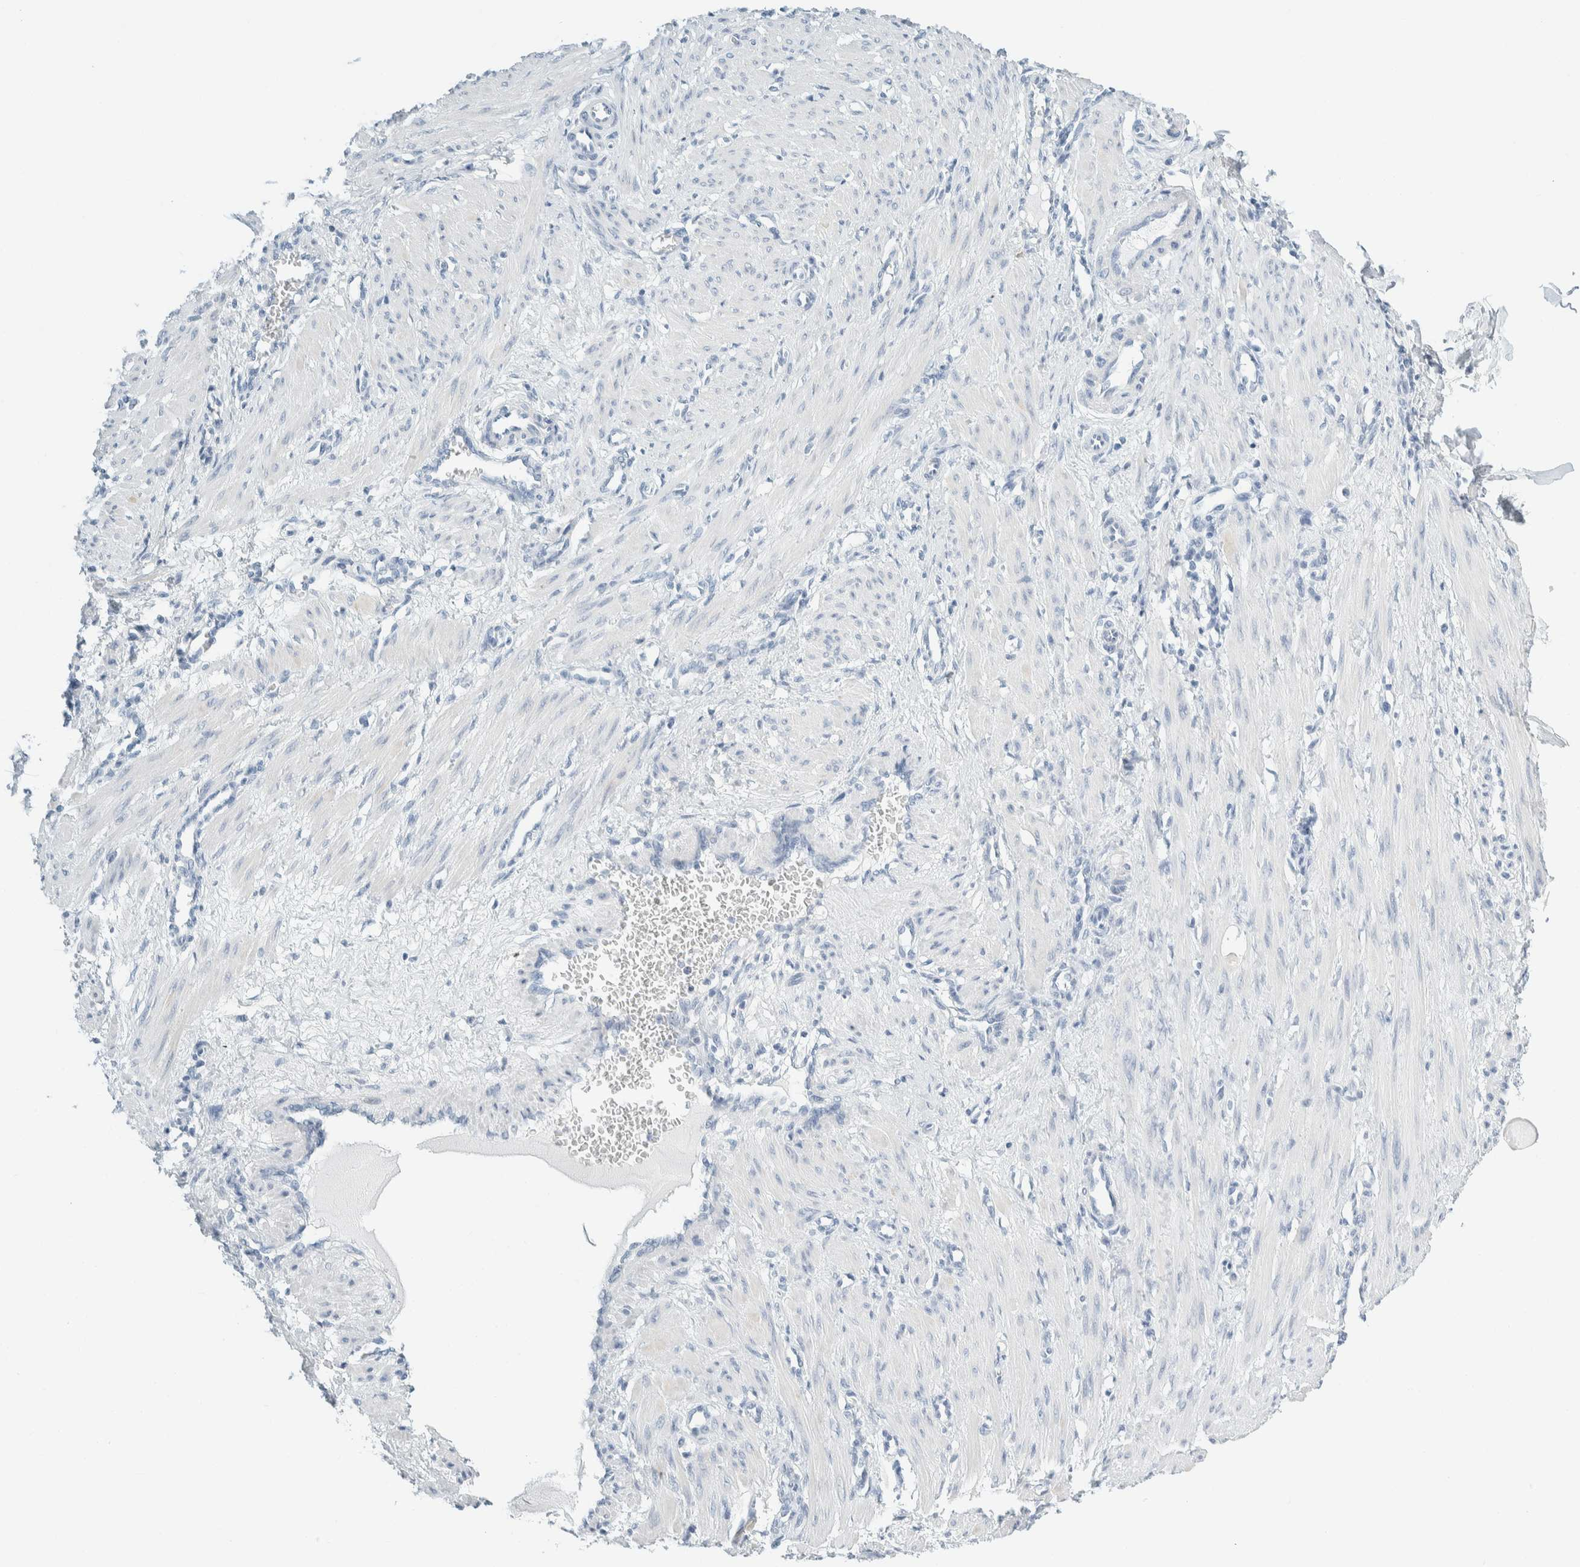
{"staining": {"intensity": "negative", "quantity": "none", "location": "none"}, "tissue": "smooth muscle", "cell_type": "Smooth muscle cells", "image_type": "normal", "snomed": [{"axis": "morphology", "description": "Normal tissue, NOS"}, {"axis": "topography", "description": "Endometrium"}], "caption": "DAB immunohistochemical staining of normal human smooth muscle demonstrates no significant positivity in smooth muscle cells.", "gene": "ARHGAP27", "patient": {"sex": "female", "age": 33}}